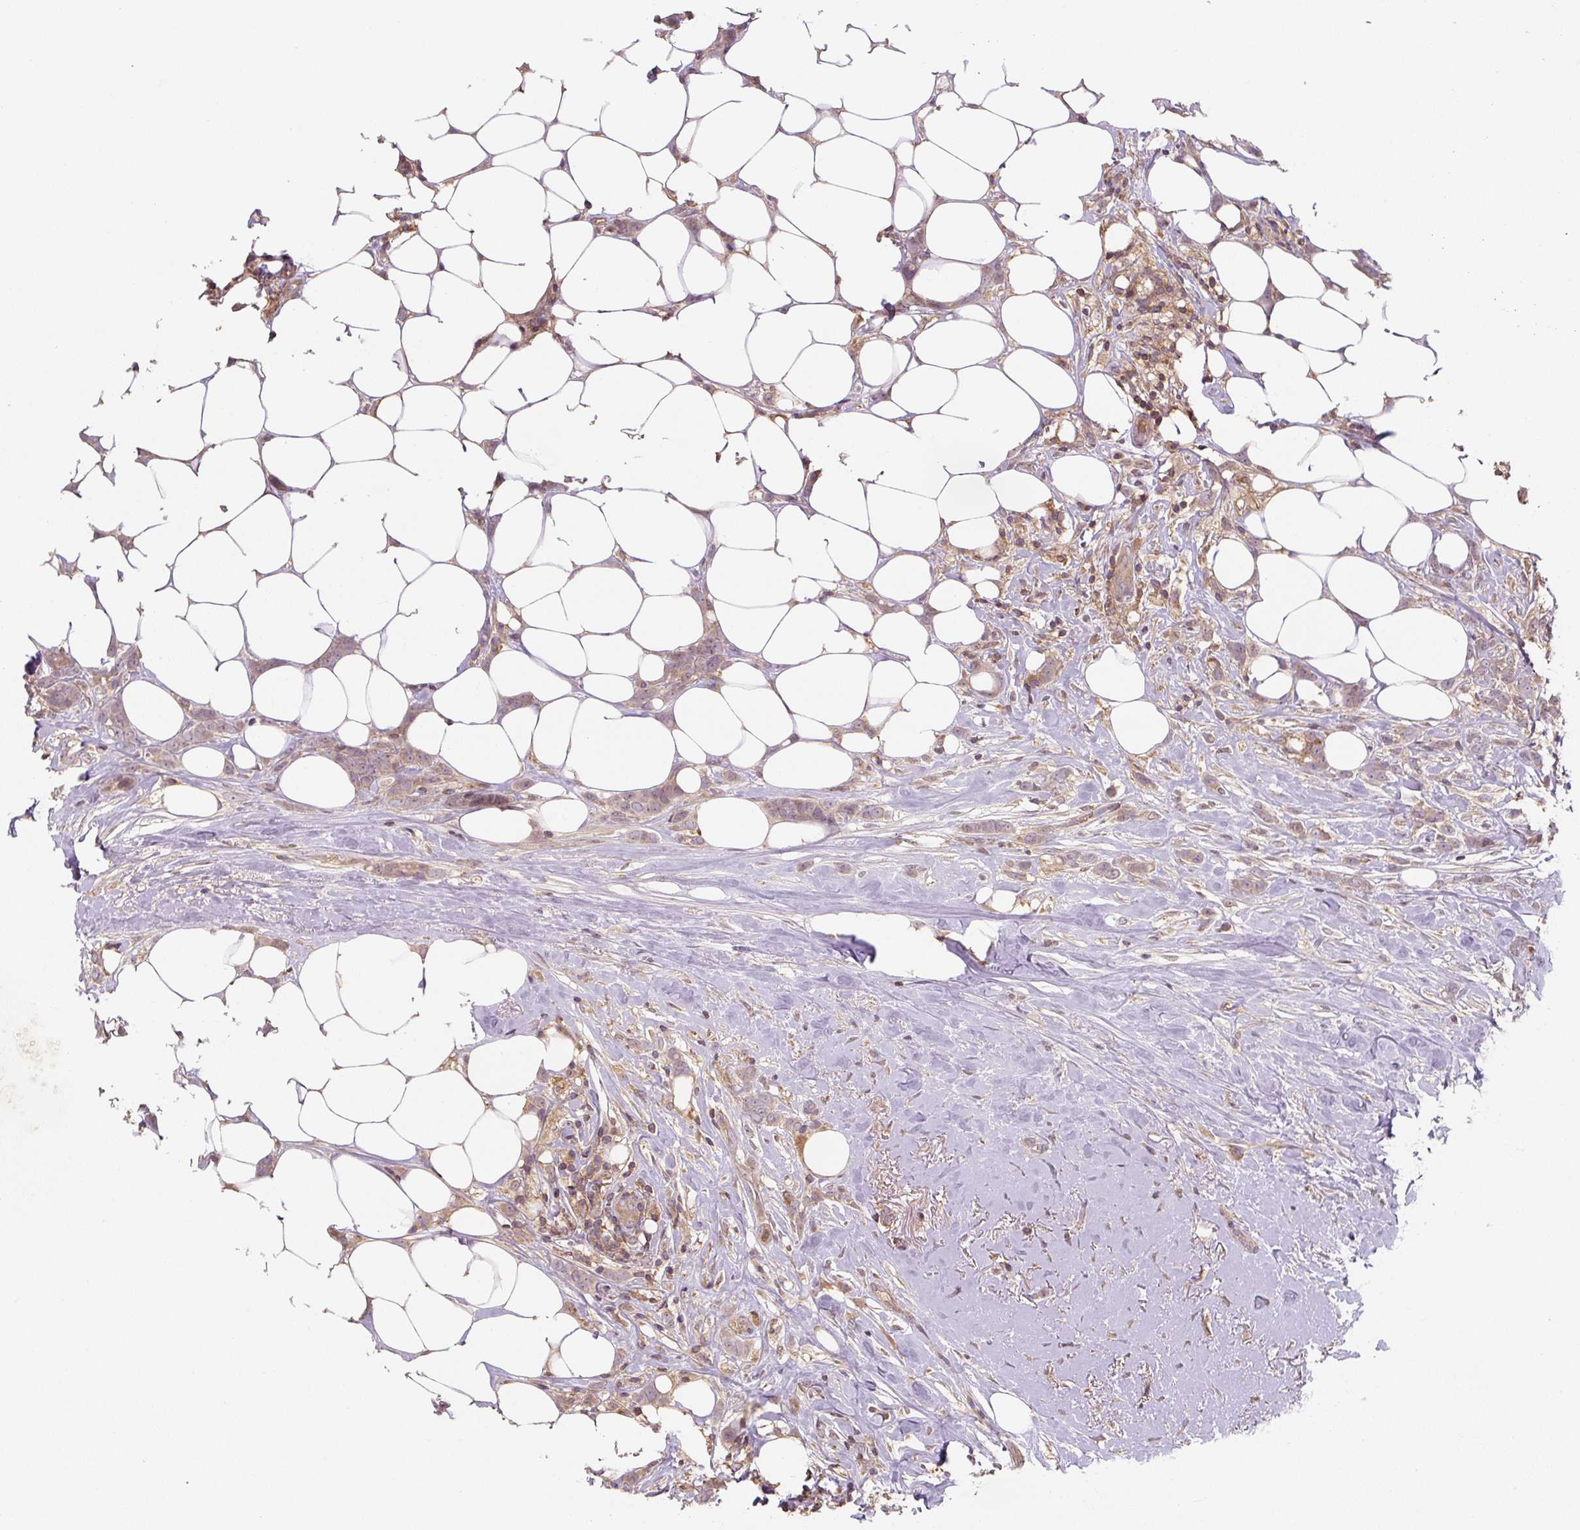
{"staining": {"intensity": "weak", "quantity": ">75%", "location": "cytoplasmic/membranous"}, "tissue": "breast cancer", "cell_type": "Tumor cells", "image_type": "cancer", "snomed": [{"axis": "morphology", "description": "Duct carcinoma"}, {"axis": "topography", "description": "Breast"}], "caption": "Weak cytoplasmic/membranous staining is identified in about >75% of tumor cells in breast cancer (invasive ductal carcinoma). (brown staining indicates protein expression, while blue staining denotes nuclei).", "gene": "C2orf73", "patient": {"sex": "female", "age": 80}}